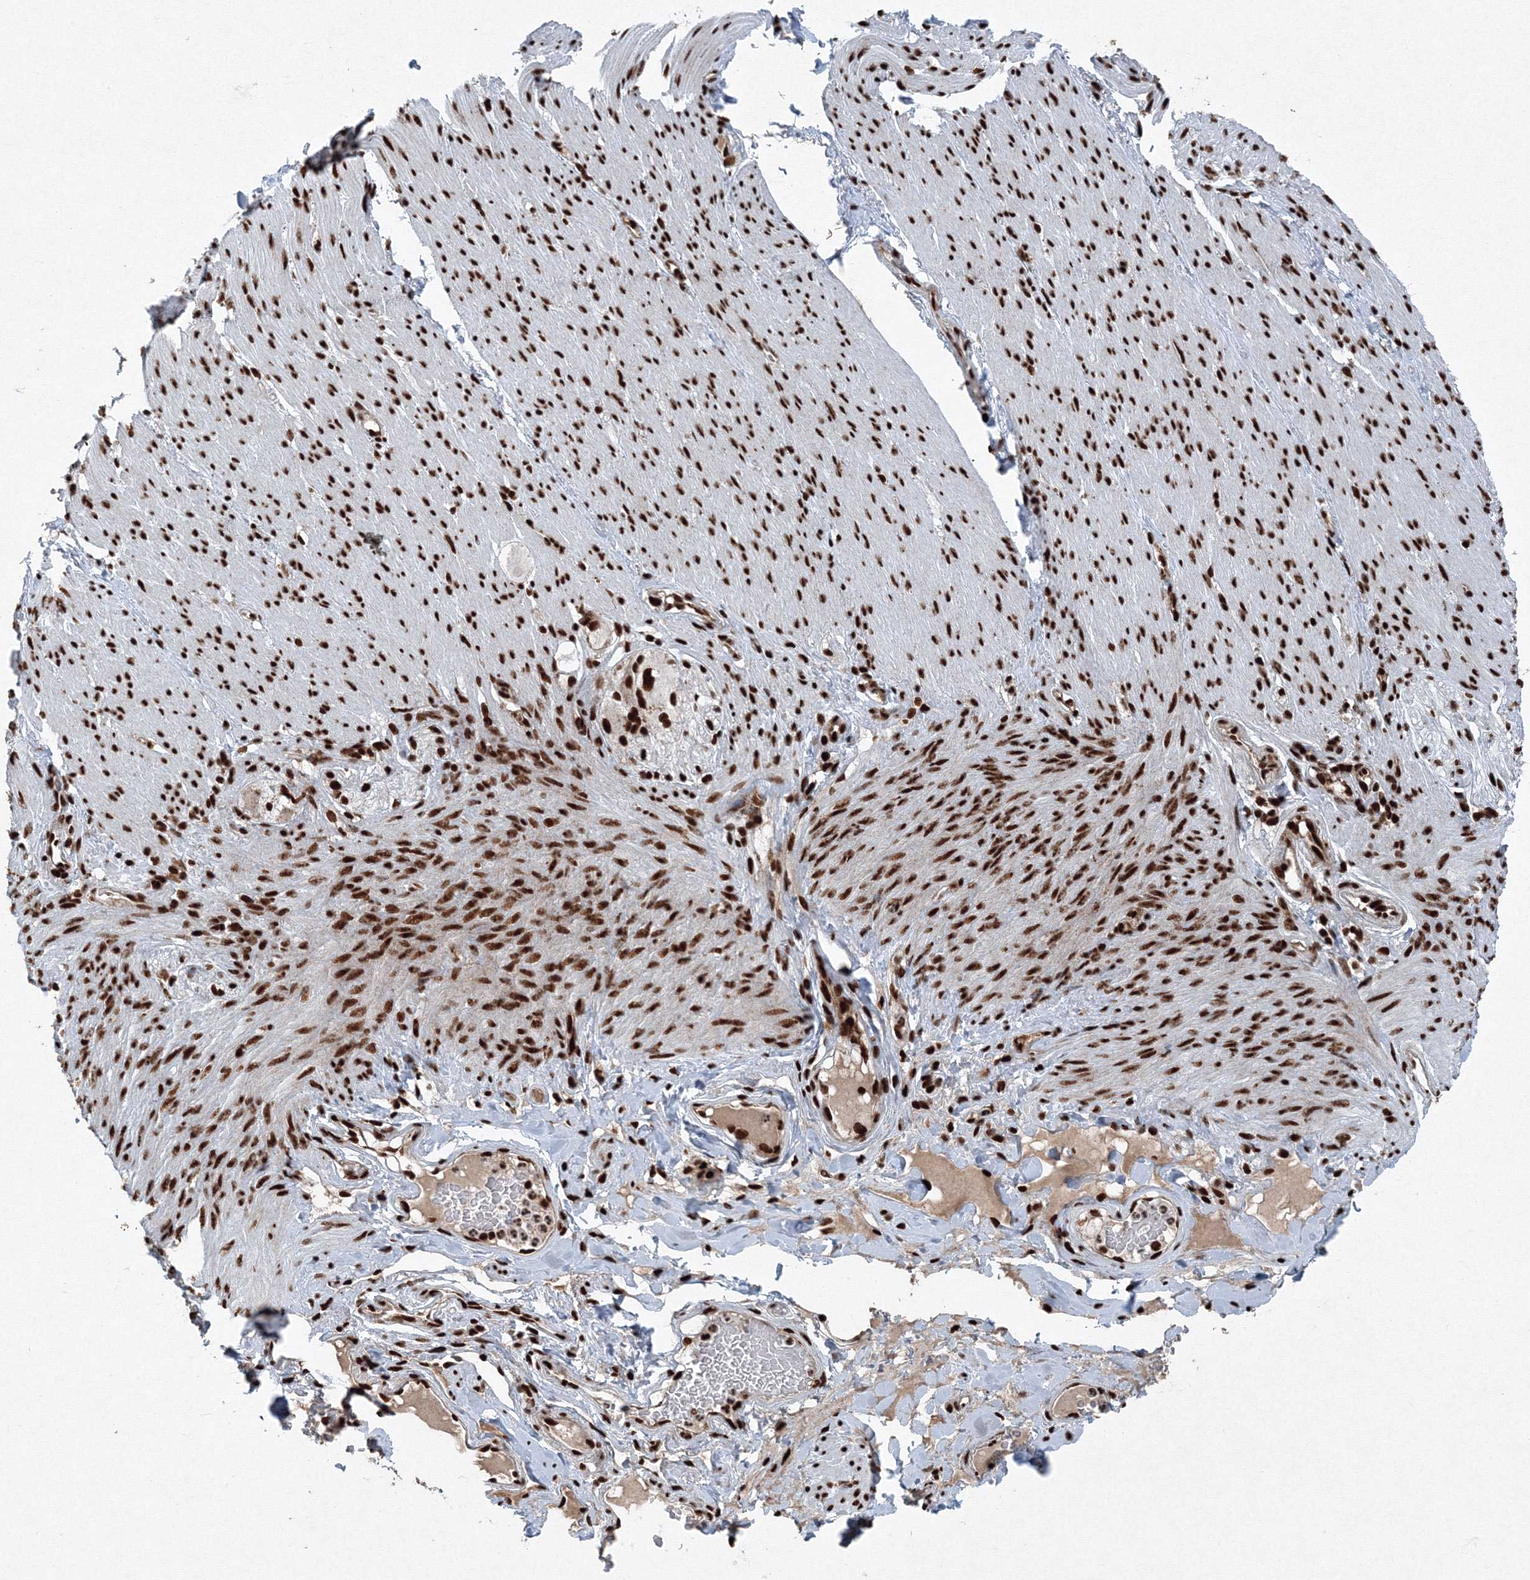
{"staining": {"intensity": "strong", "quantity": ">75%", "location": "nuclear"}, "tissue": "soft tissue", "cell_type": "Chondrocytes", "image_type": "normal", "snomed": [{"axis": "morphology", "description": "Normal tissue, NOS"}, {"axis": "topography", "description": "Colon"}, {"axis": "topography", "description": "Peripheral nerve tissue"}], "caption": "This is an image of IHC staining of benign soft tissue, which shows strong expression in the nuclear of chondrocytes.", "gene": "SNRPC", "patient": {"sex": "female", "age": 61}}